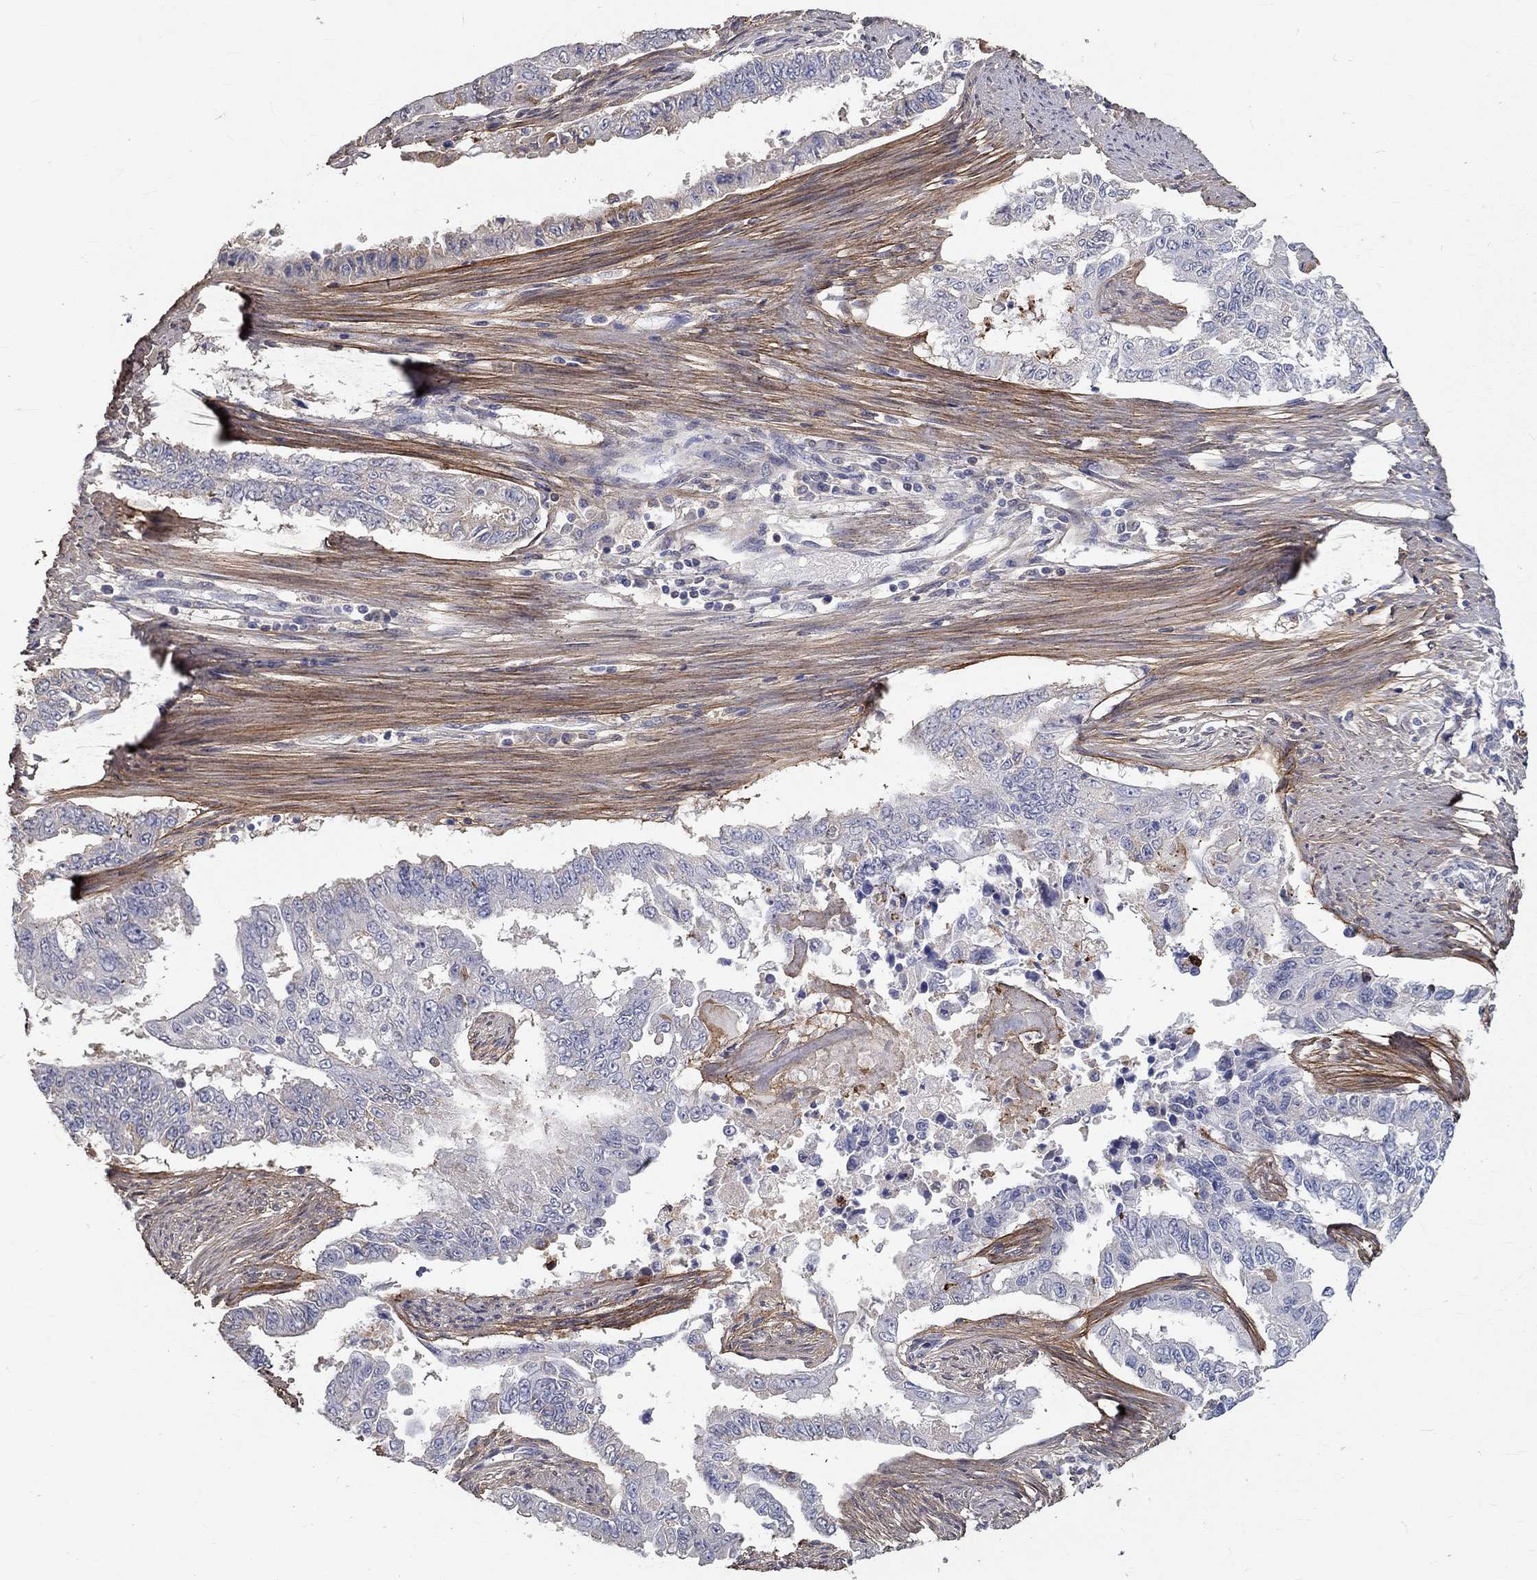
{"staining": {"intensity": "weak", "quantity": "<25%", "location": "cytoplasmic/membranous"}, "tissue": "endometrial cancer", "cell_type": "Tumor cells", "image_type": "cancer", "snomed": [{"axis": "morphology", "description": "Adenocarcinoma, NOS"}, {"axis": "topography", "description": "Uterus"}], "caption": "DAB immunohistochemical staining of human endometrial adenocarcinoma shows no significant positivity in tumor cells. The staining is performed using DAB (3,3'-diaminobenzidine) brown chromogen with nuclei counter-stained in using hematoxylin.", "gene": "FGF2", "patient": {"sex": "female", "age": 59}}